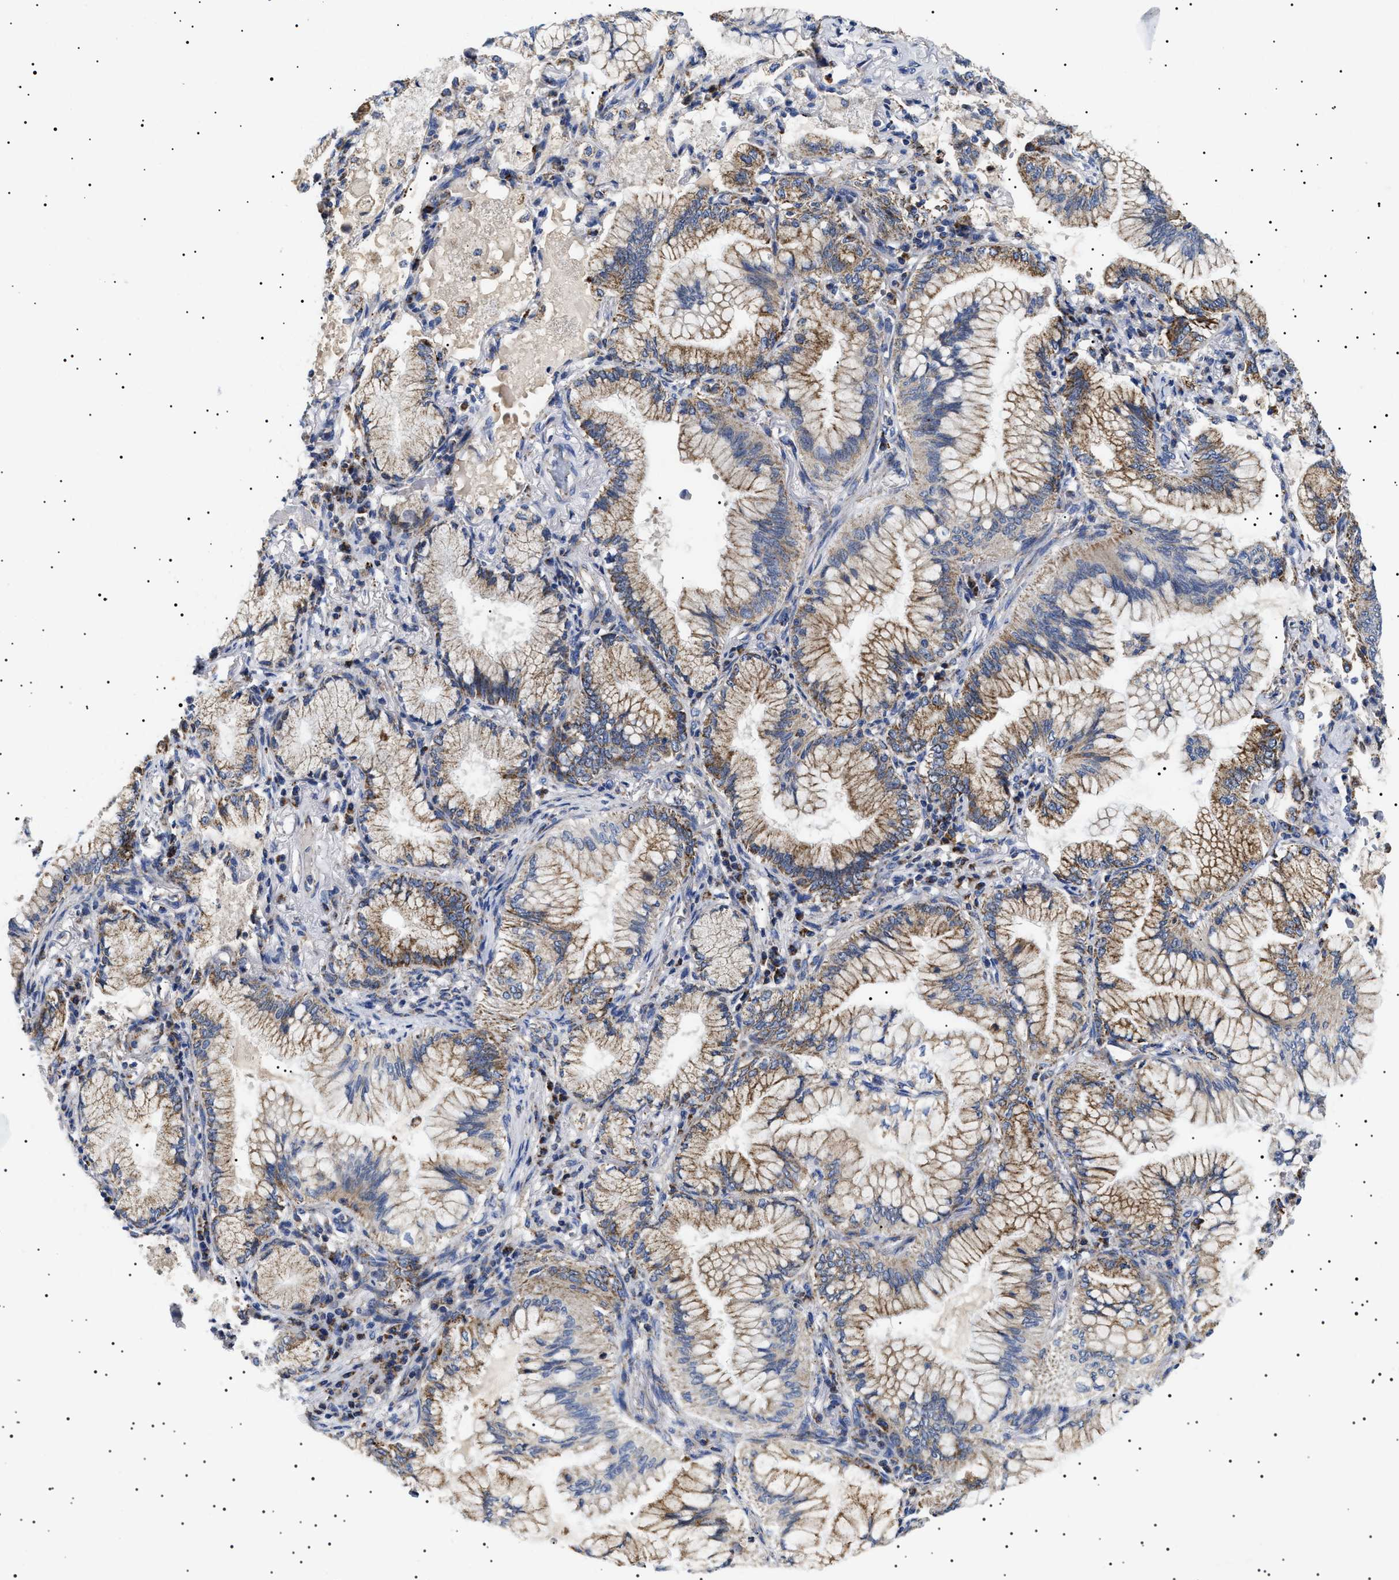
{"staining": {"intensity": "moderate", "quantity": ">75%", "location": "cytoplasmic/membranous"}, "tissue": "lung cancer", "cell_type": "Tumor cells", "image_type": "cancer", "snomed": [{"axis": "morphology", "description": "Adenocarcinoma, NOS"}, {"axis": "topography", "description": "Lung"}], "caption": "About >75% of tumor cells in lung adenocarcinoma exhibit moderate cytoplasmic/membranous protein positivity as visualized by brown immunohistochemical staining.", "gene": "CHRDL2", "patient": {"sex": "female", "age": 70}}